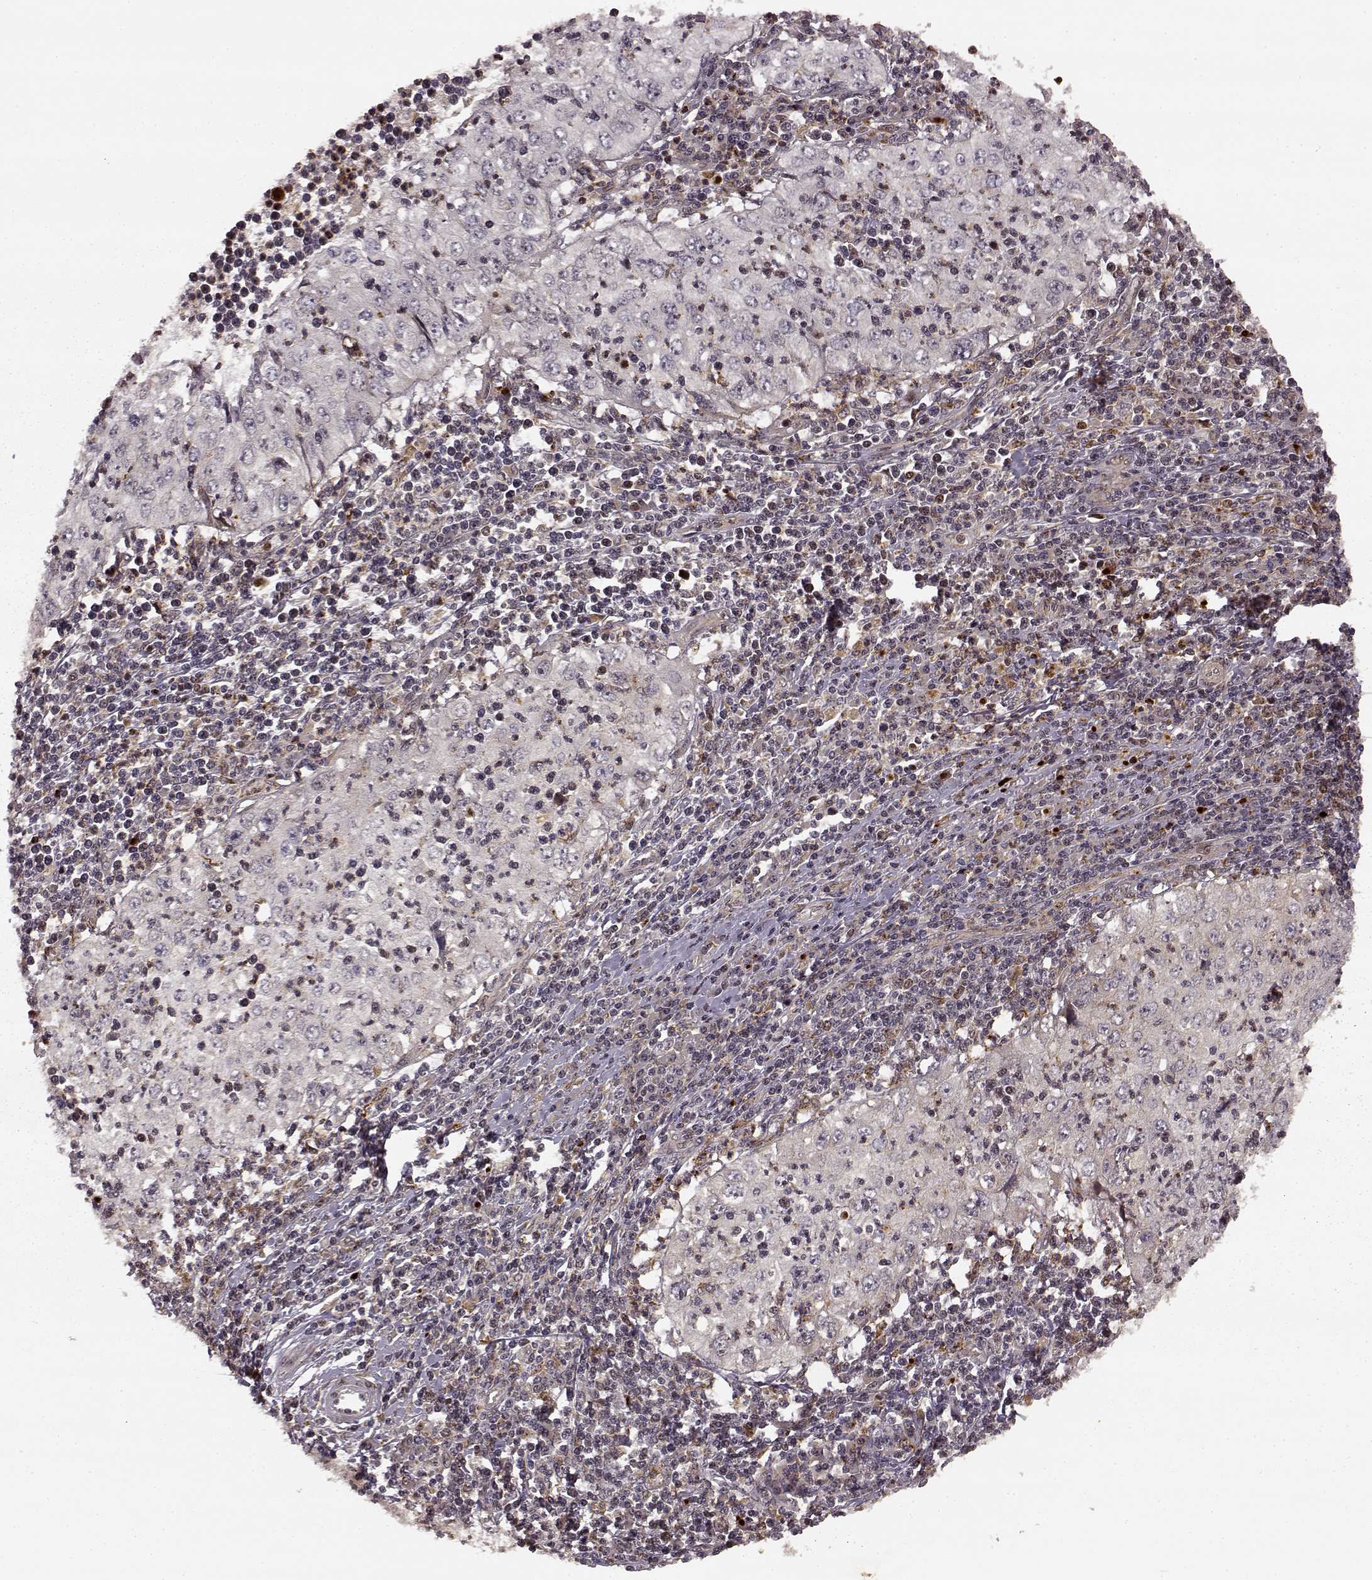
{"staining": {"intensity": "negative", "quantity": "none", "location": "none"}, "tissue": "cervical cancer", "cell_type": "Tumor cells", "image_type": "cancer", "snomed": [{"axis": "morphology", "description": "Squamous cell carcinoma, NOS"}, {"axis": "topography", "description": "Cervix"}], "caption": "A micrograph of human cervical cancer (squamous cell carcinoma) is negative for staining in tumor cells.", "gene": "SLC12A9", "patient": {"sex": "female", "age": 24}}